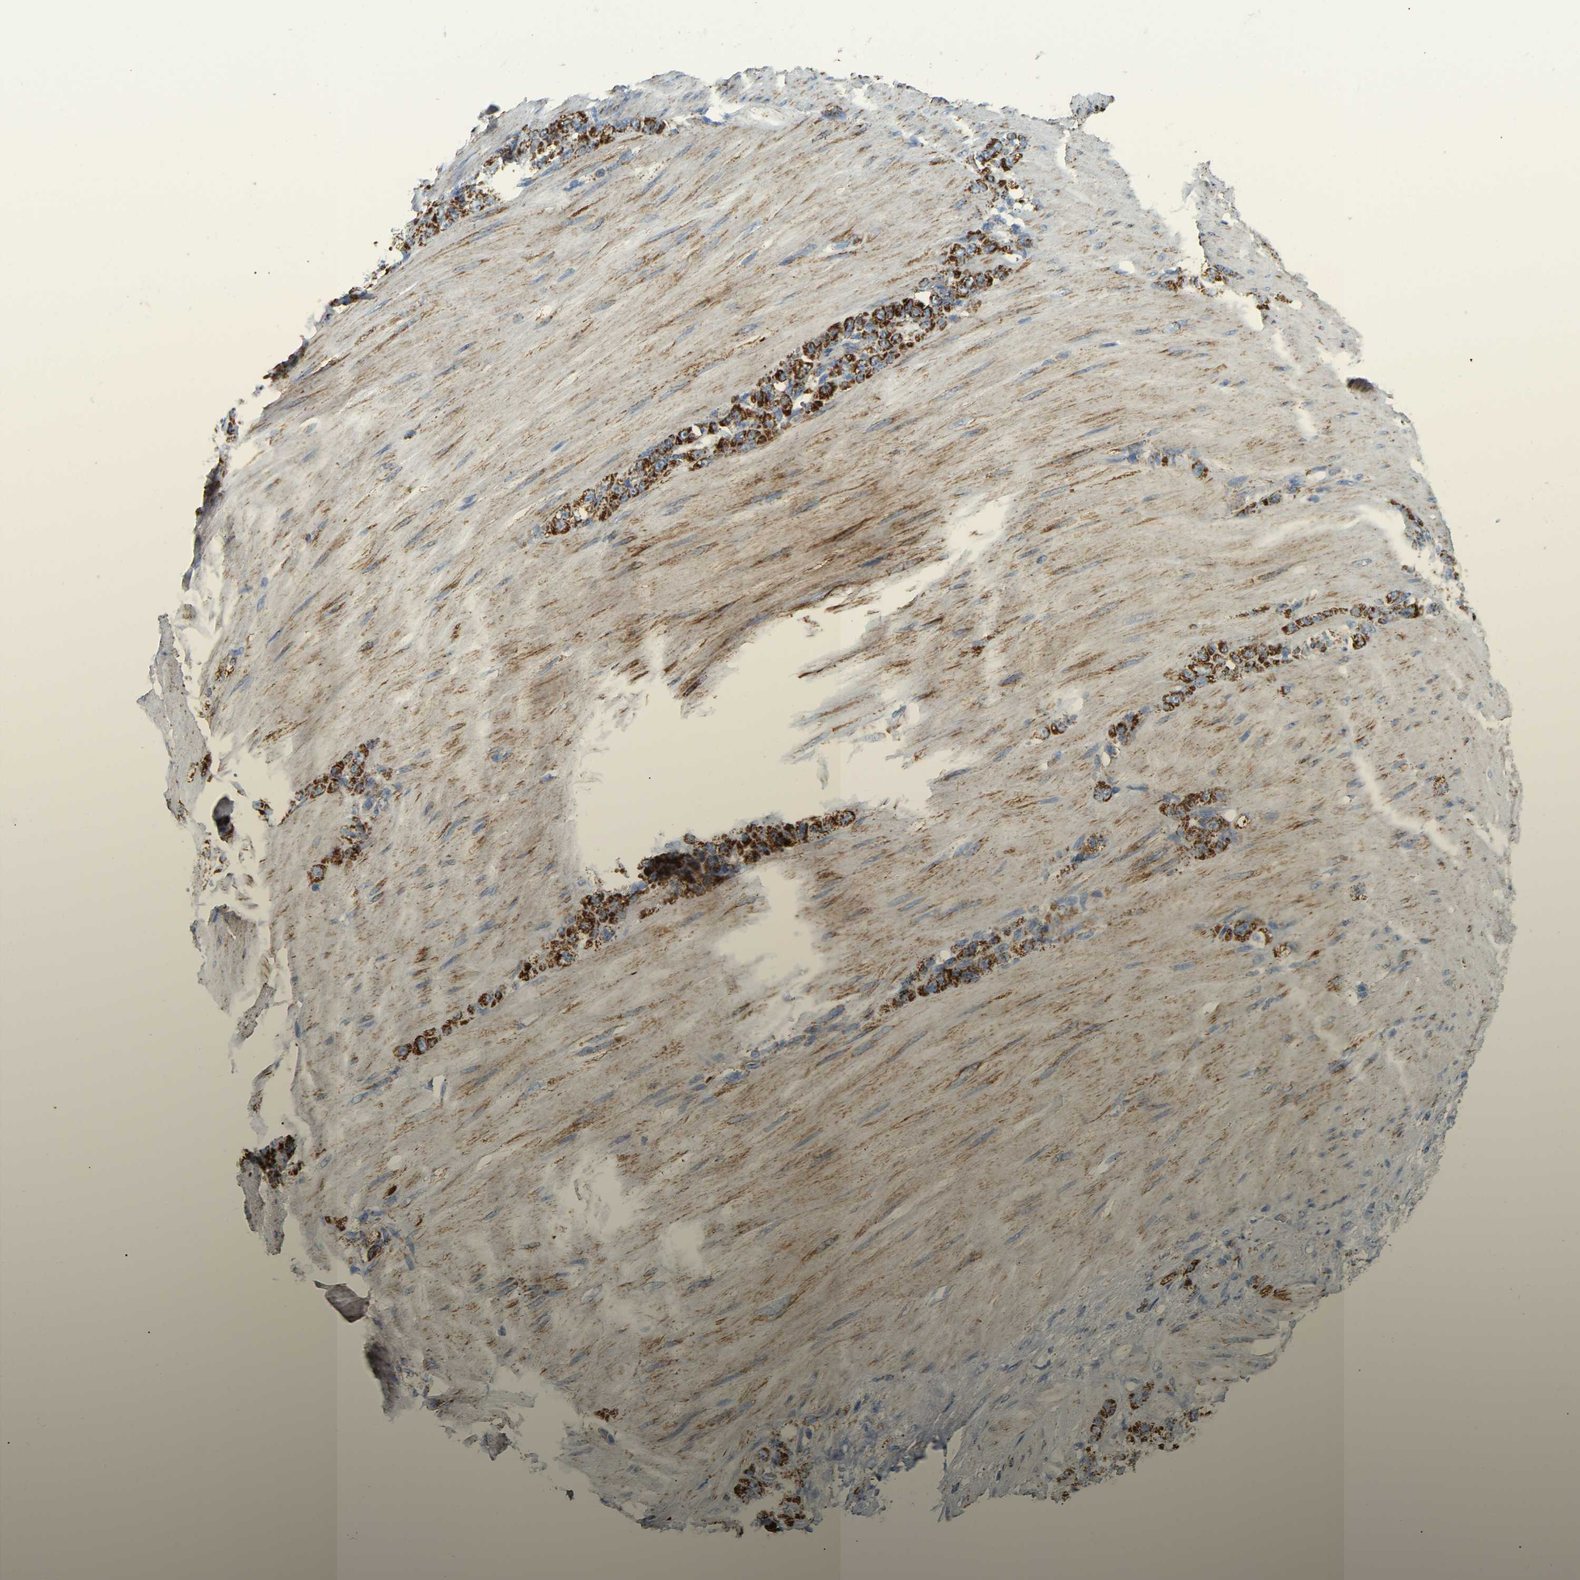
{"staining": {"intensity": "strong", "quantity": ">75%", "location": "cytoplasmic/membranous"}, "tissue": "stomach cancer", "cell_type": "Tumor cells", "image_type": "cancer", "snomed": [{"axis": "morphology", "description": "Normal tissue, NOS"}, {"axis": "morphology", "description": "Adenocarcinoma, NOS"}, {"axis": "topography", "description": "Stomach"}], "caption": "The micrograph reveals immunohistochemical staining of stomach cancer. There is strong cytoplasmic/membranous staining is identified in about >75% of tumor cells.", "gene": "HIBADH", "patient": {"sex": "male", "age": 82}}